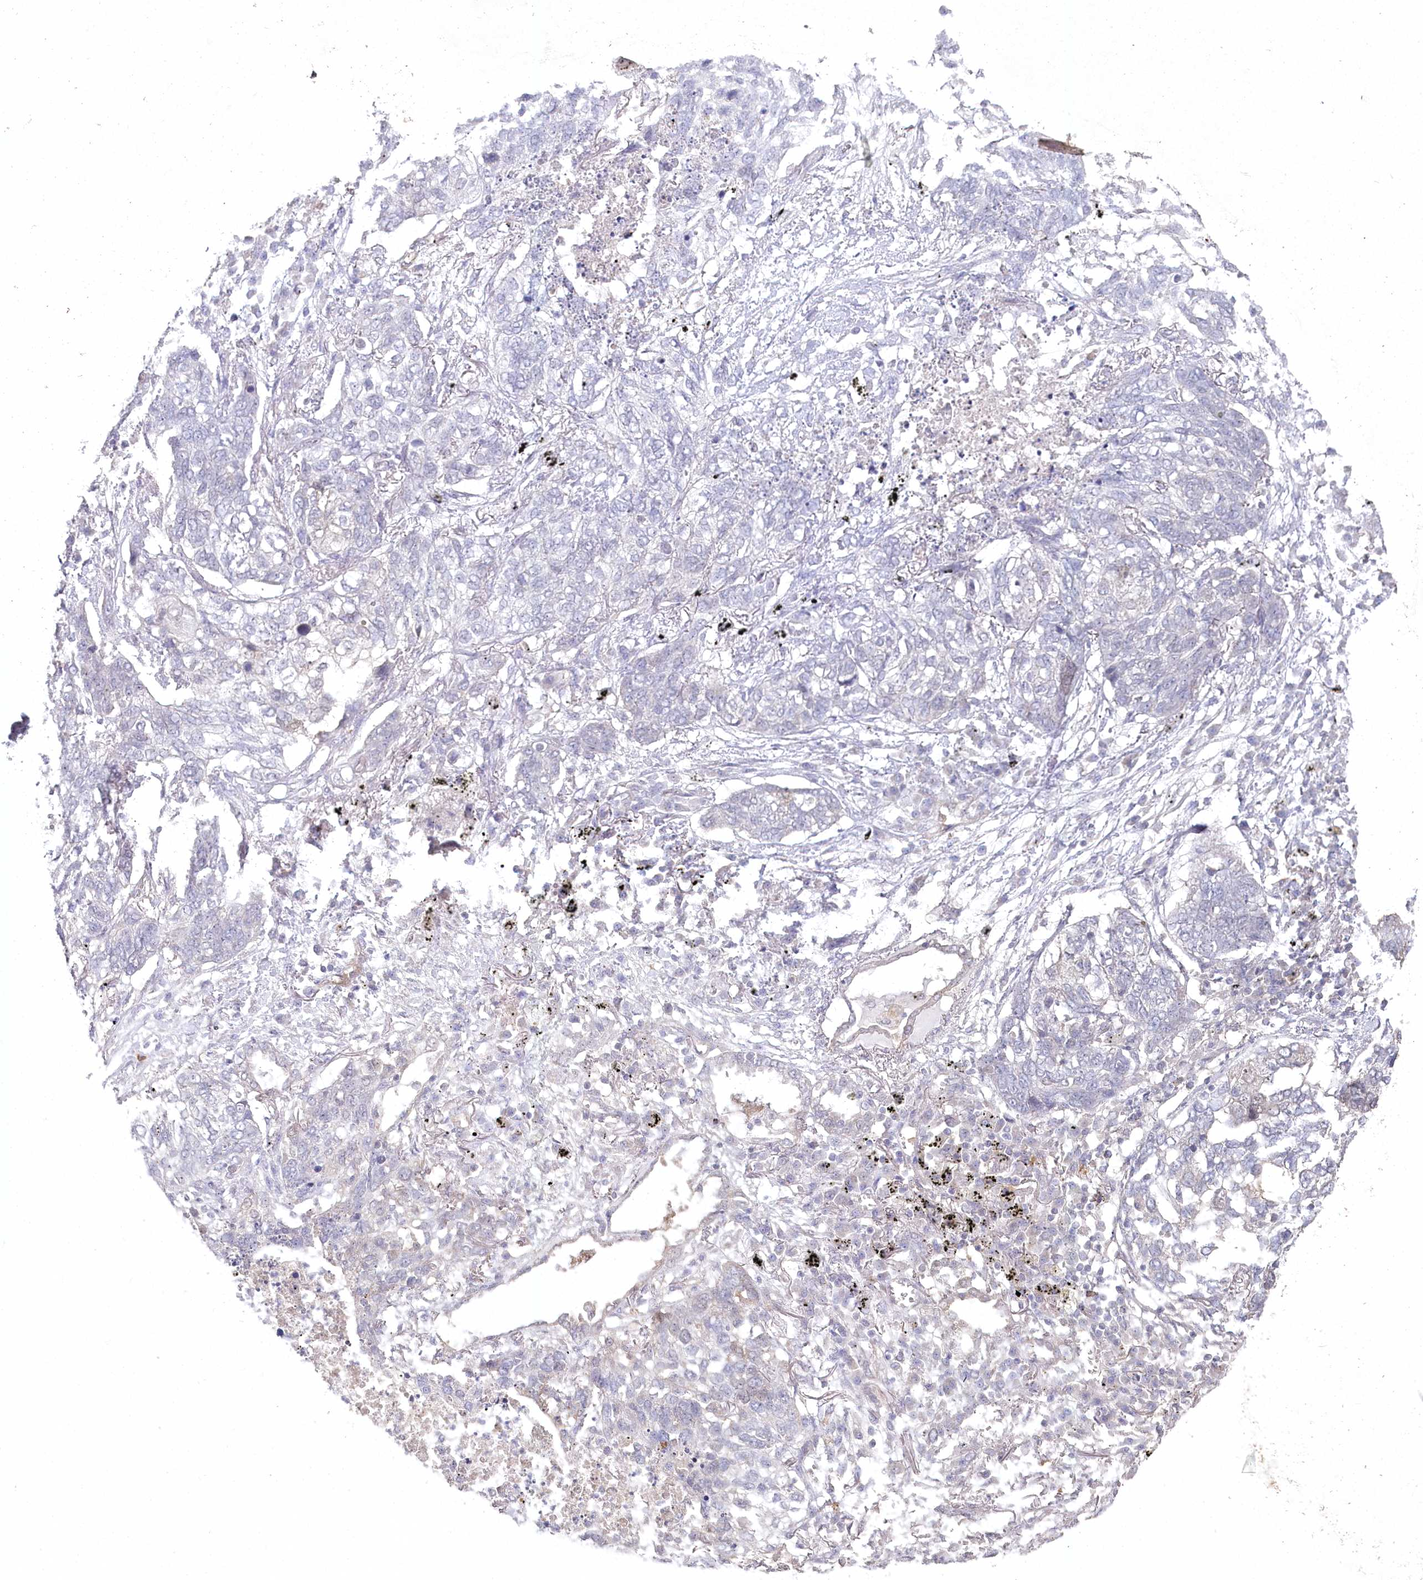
{"staining": {"intensity": "negative", "quantity": "none", "location": "none"}, "tissue": "lung cancer", "cell_type": "Tumor cells", "image_type": "cancer", "snomed": [{"axis": "morphology", "description": "Squamous cell carcinoma, NOS"}, {"axis": "topography", "description": "Lung"}], "caption": "Immunohistochemistry of lung cancer reveals no positivity in tumor cells. (DAB (3,3'-diaminobenzidine) IHC with hematoxylin counter stain).", "gene": "AAMDC", "patient": {"sex": "female", "age": 63}}